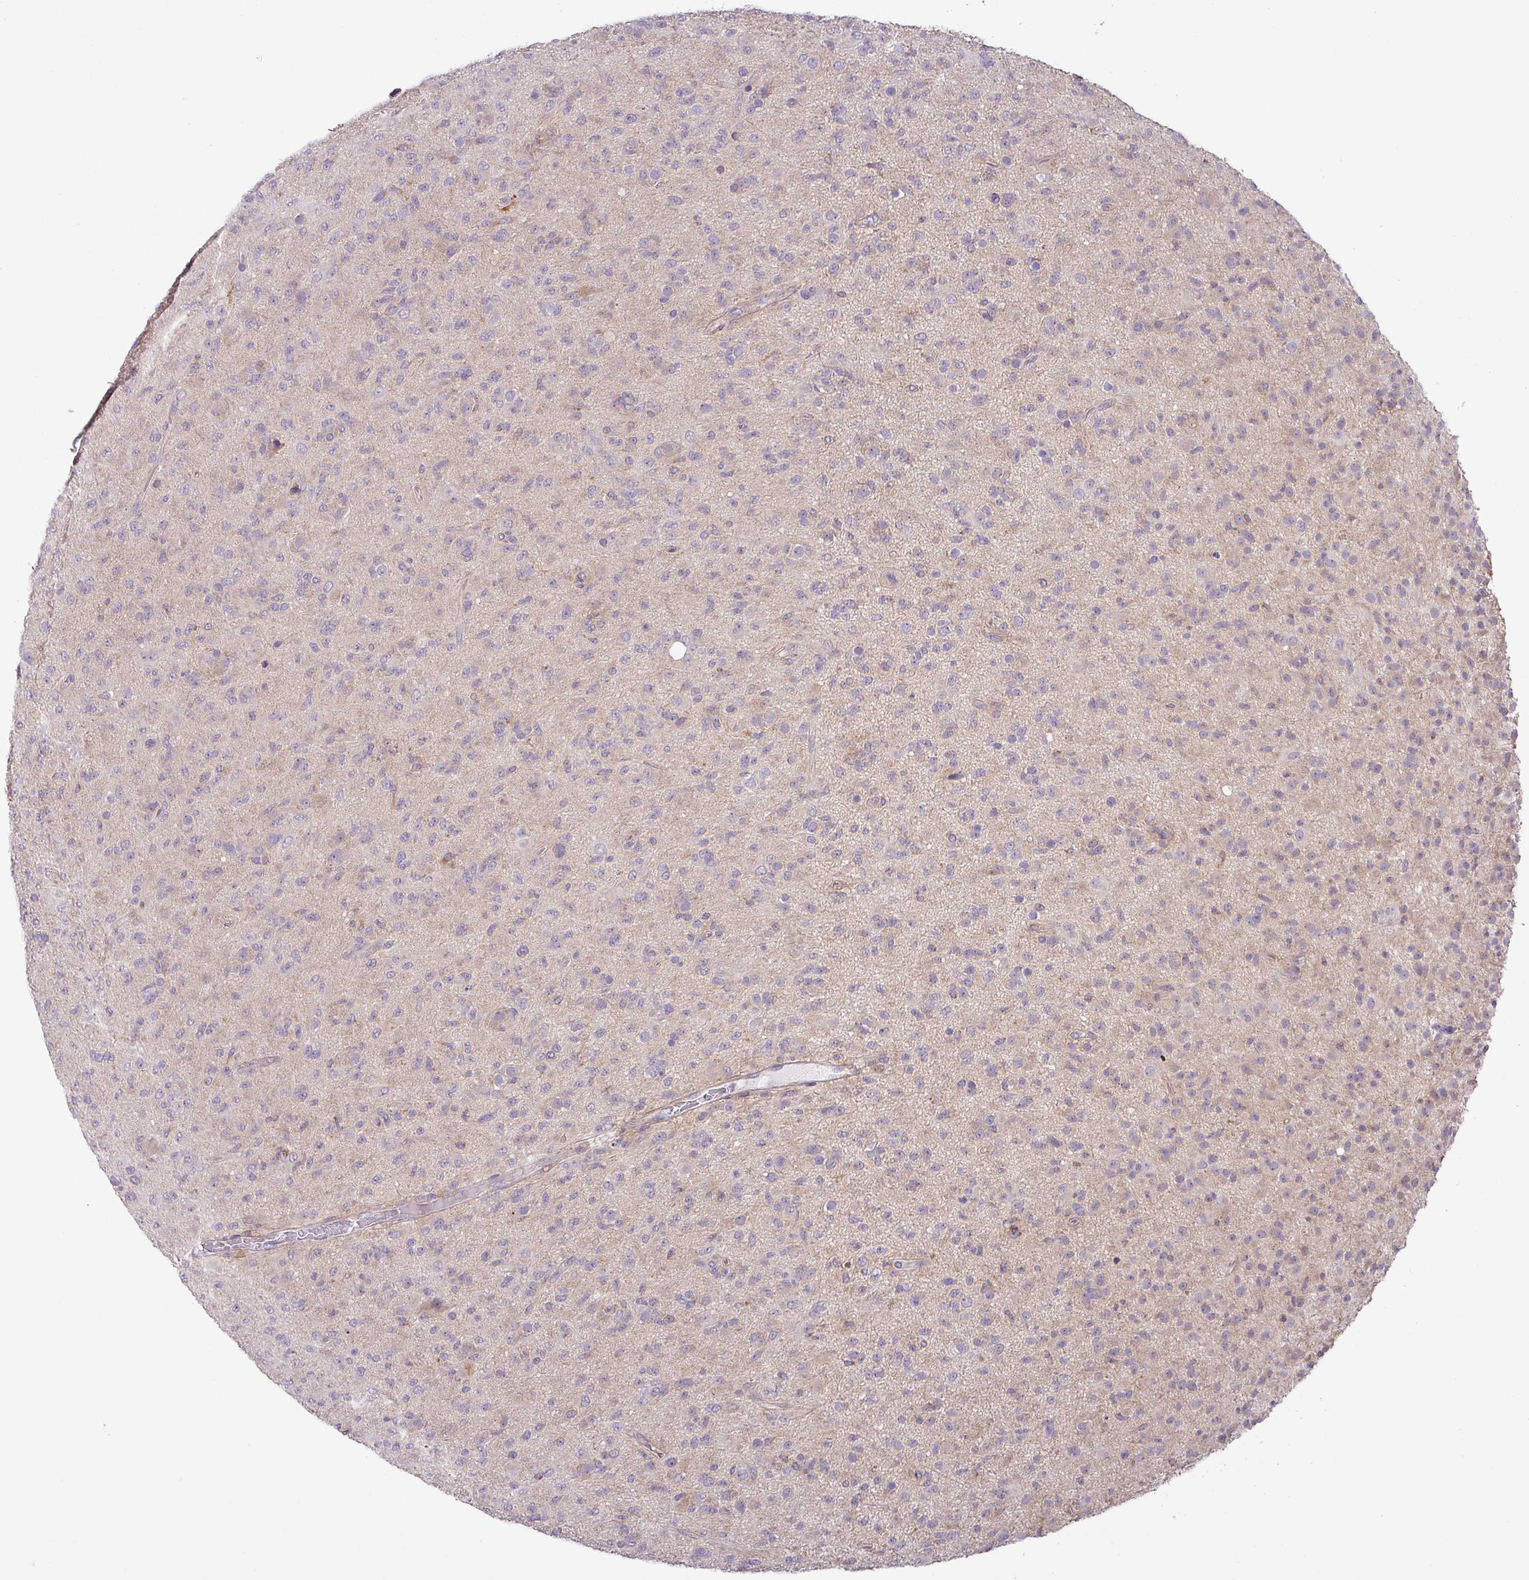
{"staining": {"intensity": "negative", "quantity": "none", "location": "none"}, "tissue": "glioma", "cell_type": "Tumor cells", "image_type": "cancer", "snomed": [{"axis": "morphology", "description": "Glioma, malignant, Low grade"}, {"axis": "topography", "description": "Brain"}], "caption": "The micrograph exhibits no significant staining in tumor cells of glioma.", "gene": "GALNT12", "patient": {"sex": "male", "age": 65}}